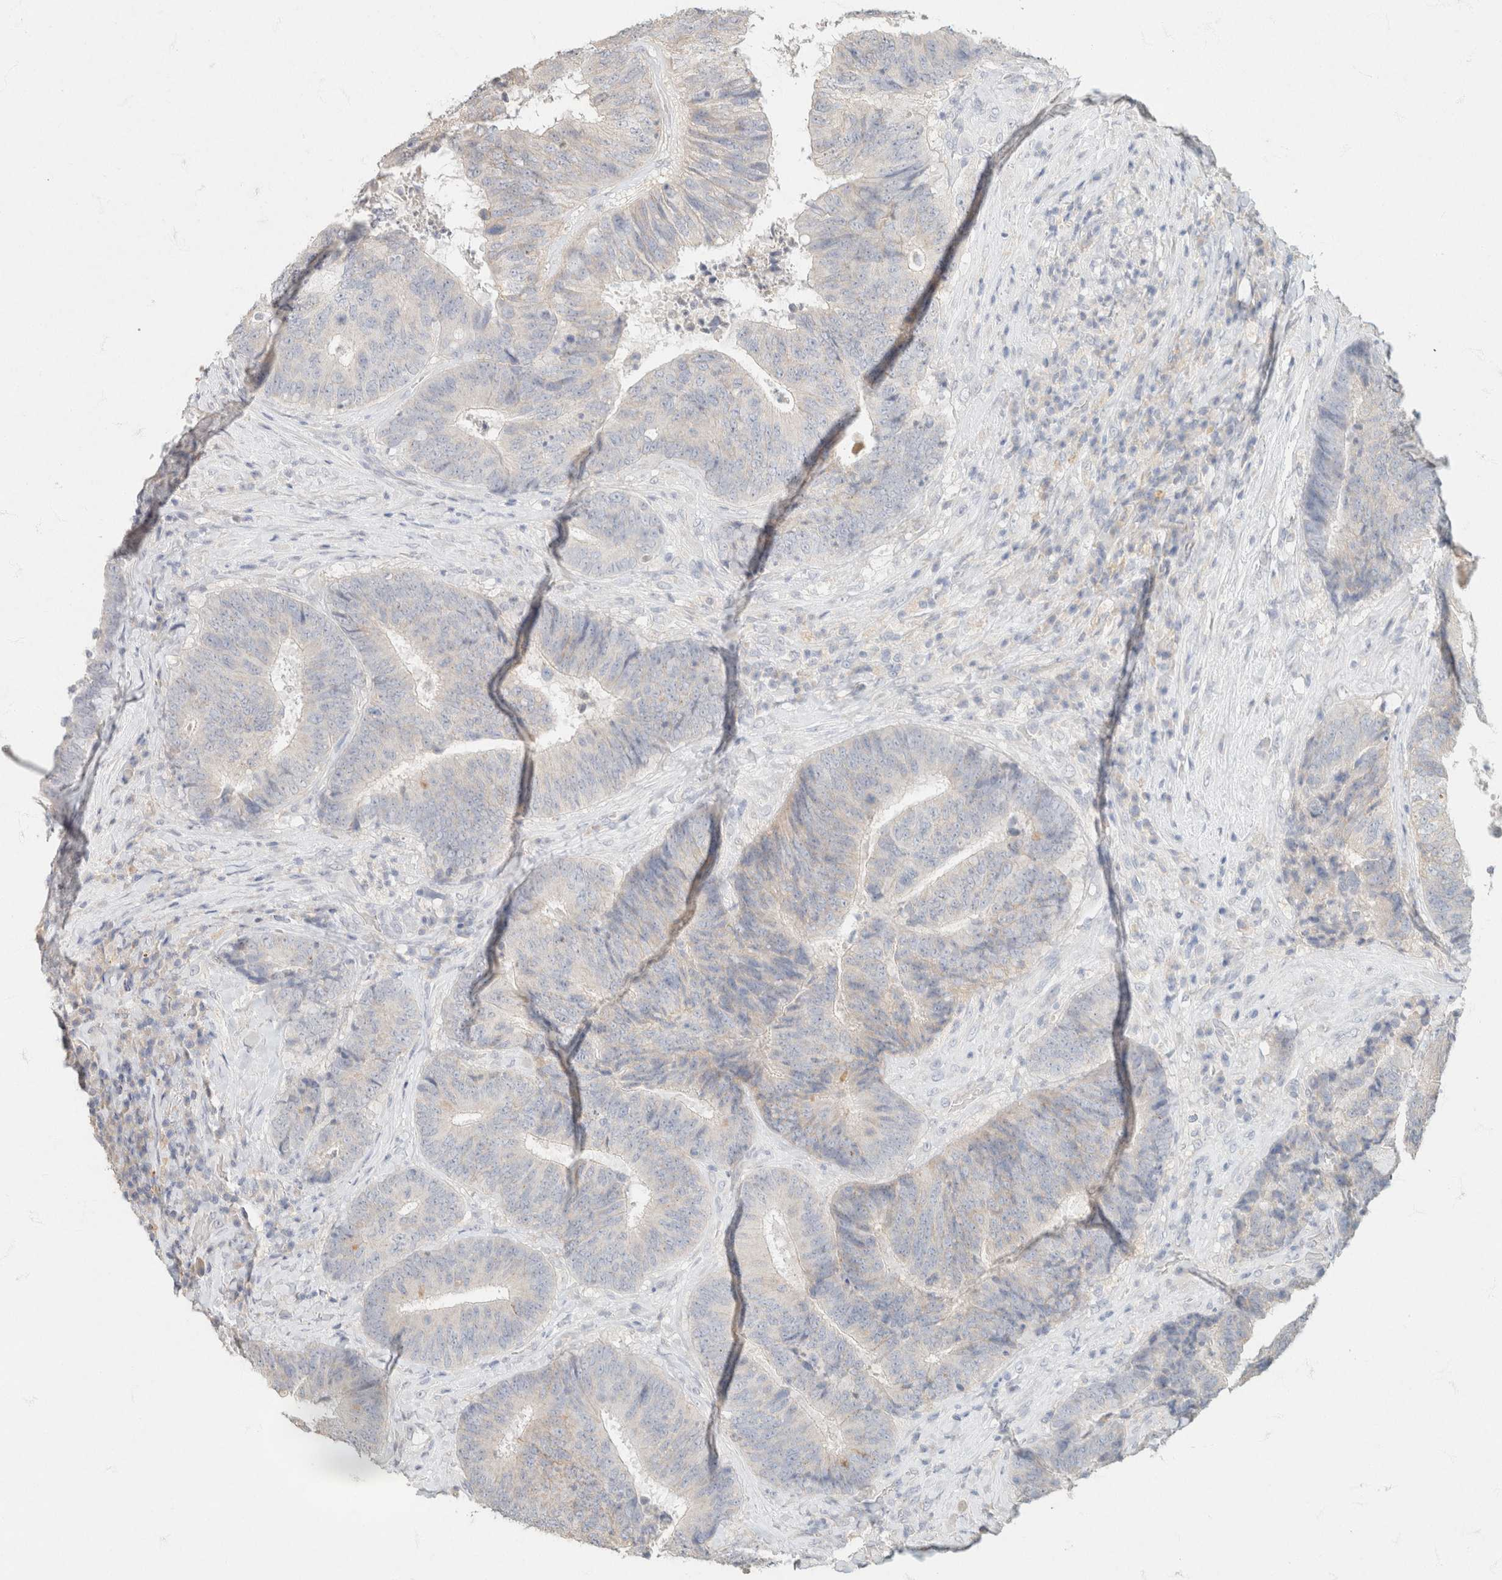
{"staining": {"intensity": "negative", "quantity": "none", "location": "none"}, "tissue": "colorectal cancer", "cell_type": "Tumor cells", "image_type": "cancer", "snomed": [{"axis": "morphology", "description": "Adenocarcinoma, NOS"}, {"axis": "topography", "description": "Rectum"}], "caption": "Histopathology image shows no significant protein expression in tumor cells of colorectal cancer. The staining is performed using DAB (3,3'-diaminobenzidine) brown chromogen with nuclei counter-stained in using hematoxylin.", "gene": "CA12", "patient": {"sex": "male", "age": 72}}